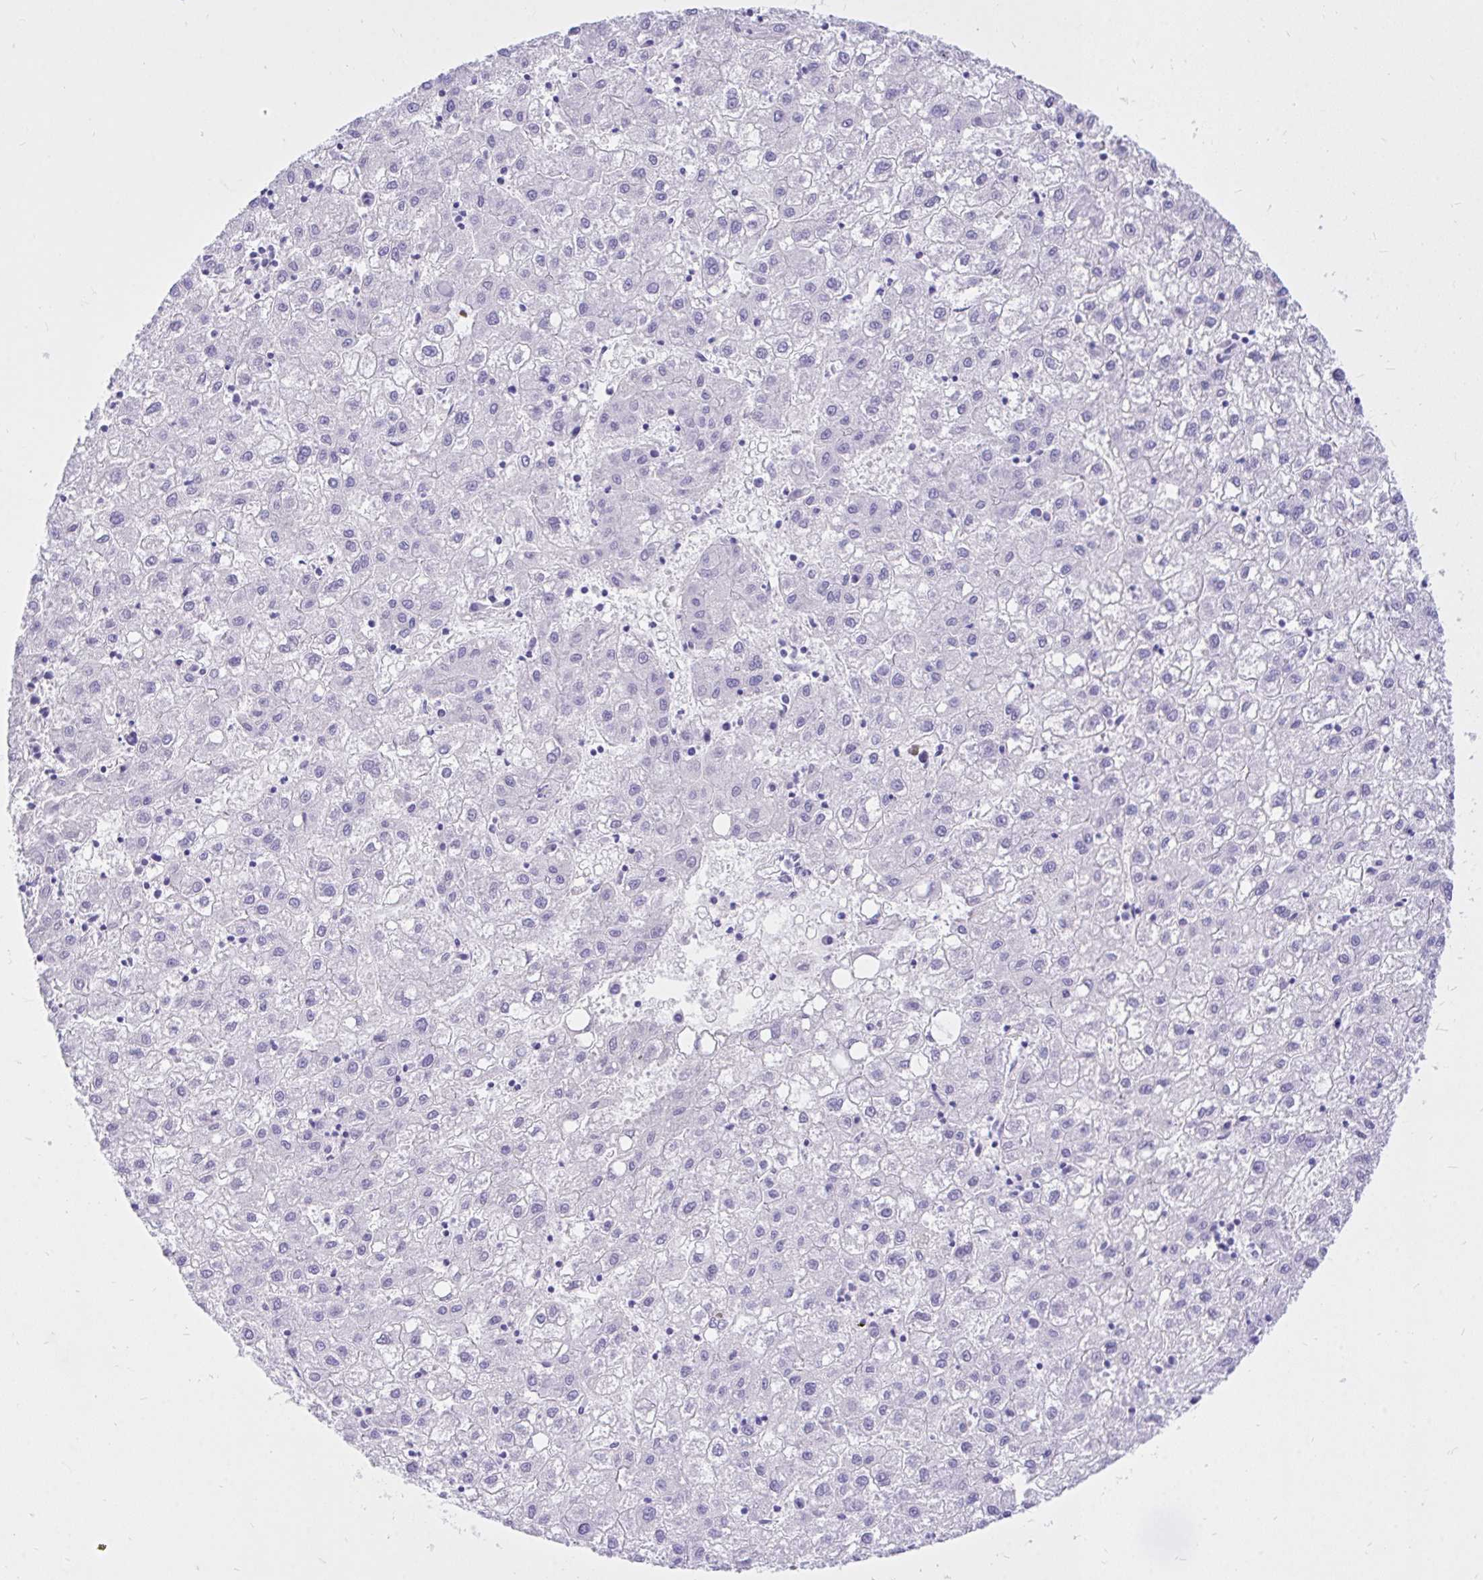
{"staining": {"intensity": "negative", "quantity": "none", "location": "none"}, "tissue": "liver cancer", "cell_type": "Tumor cells", "image_type": "cancer", "snomed": [{"axis": "morphology", "description": "Carcinoma, Hepatocellular, NOS"}, {"axis": "topography", "description": "Liver"}], "caption": "Photomicrograph shows no significant protein expression in tumor cells of liver cancer. Brightfield microscopy of immunohistochemistry stained with DAB (brown) and hematoxylin (blue), captured at high magnification.", "gene": "MON1A", "patient": {"sex": "male", "age": 72}}